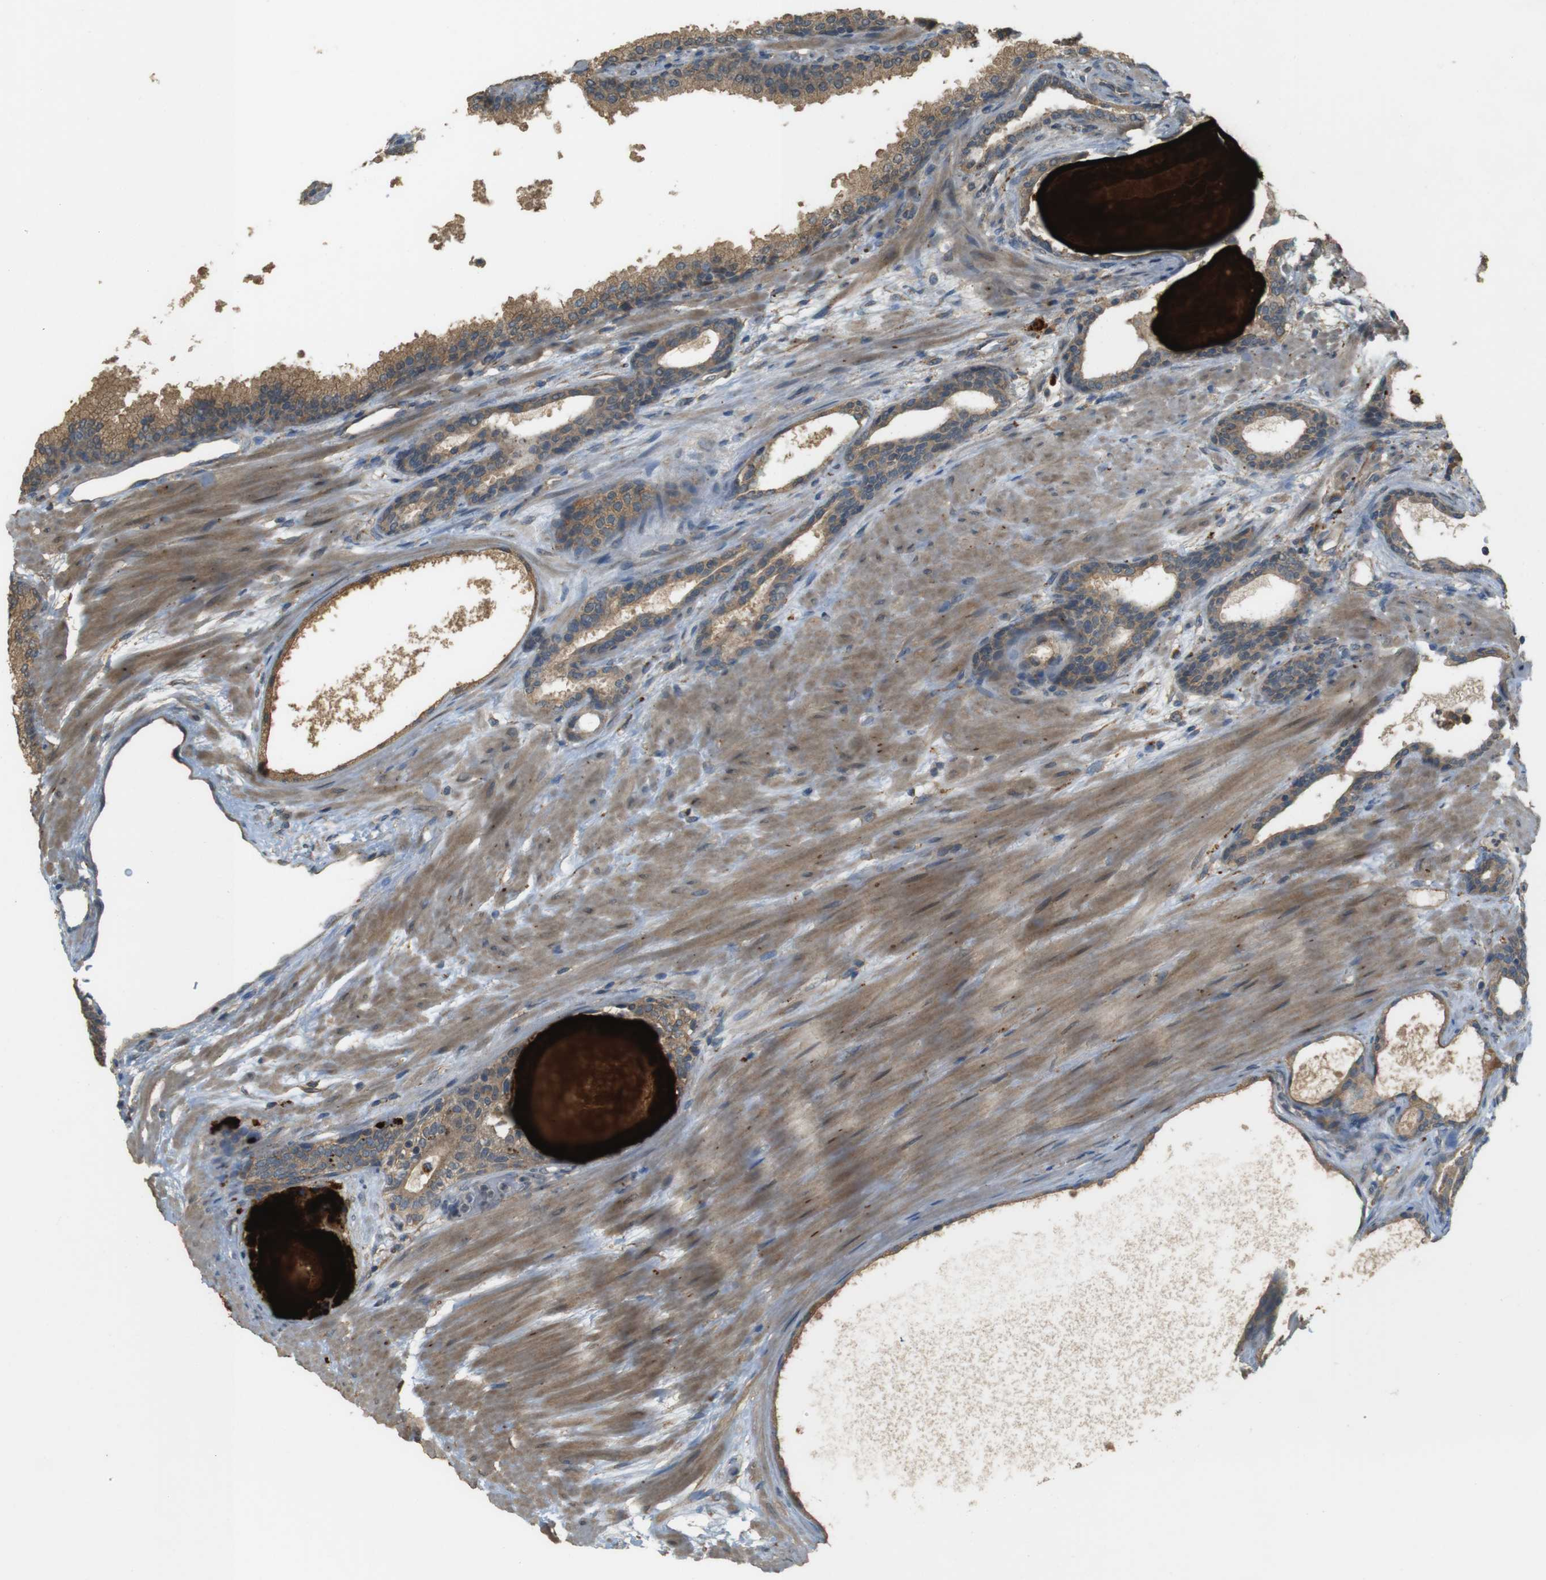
{"staining": {"intensity": "moderate", "quantity": ">75%", "location": "cytoplasmic/membranous"}, "tissue": "prostate cancer", "cell_type": "Tumor cells", "image_type": "cancer", "snomed": [{"axis": "morphology", "description": "Adenocarcinoma, High grade"}, {"axis": "topography", "description": "Prostate"}], "caption": "Human prostate cancer (high-grade adenocarcinoma) stained with a protein marker displays moderate staining in tumor cells.", "gene": "ZDHHC20", "patient": {"sex": "male", "age": 61}}